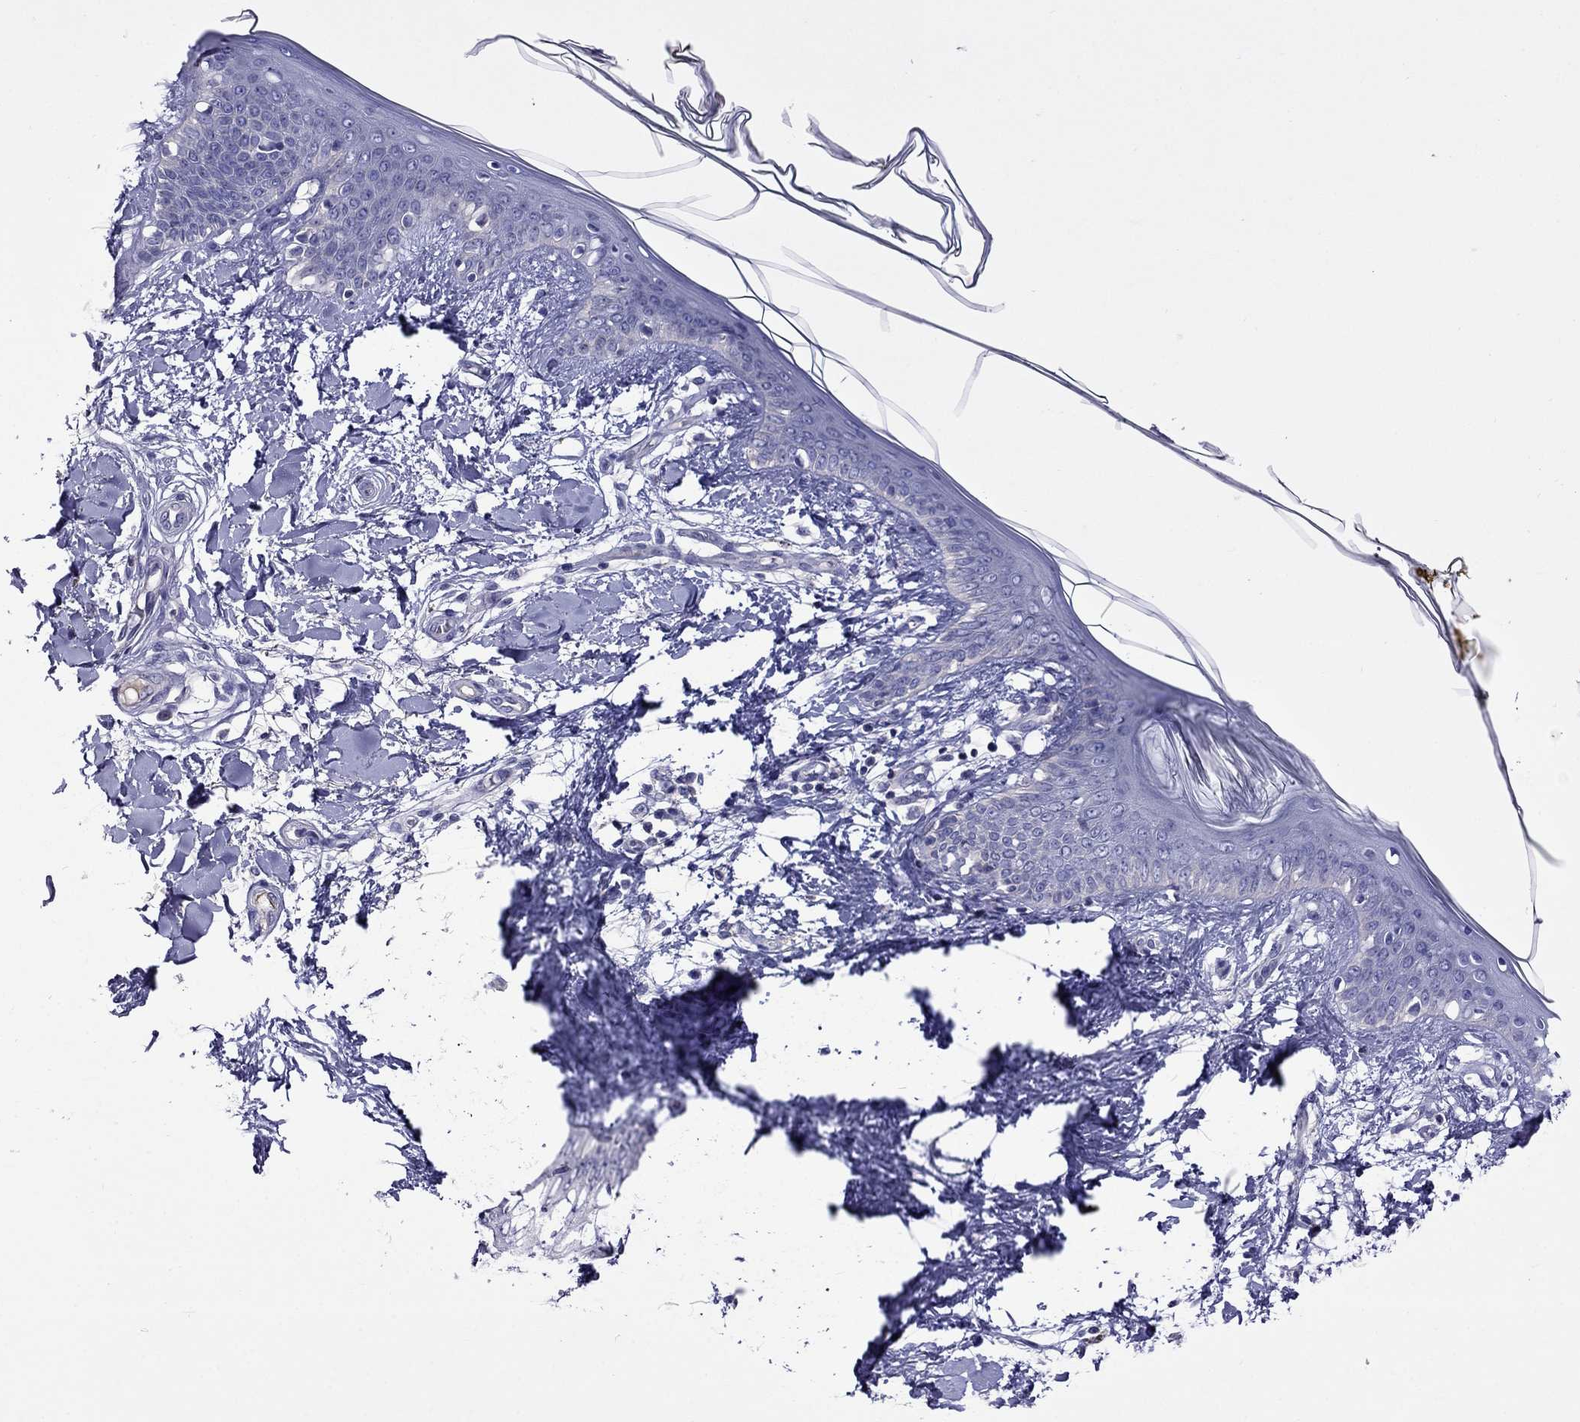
{"staining": {"intensity": "negative", "quantity": "none", "location": "none"}, "tissue": "skin", "cell_type": "Fibroblasts", "image_type": "normal", "snomed": [{"axis": "morphology", "description": "Normal tissue, NOS"}, {"axis": "topography", "description": "Skin"}], "caption": "DAB (3,3'-diaminobenzidine) immunohistochemical staining of unremarkable human skin reveals no significant staining in fibroblasts. (Brightfield microscopy of DAB (3,3'-diaminobenzidine) immunohistochemistry at high magnification).", "gene": "STAR", "patient": {"sex": "female", "age": 34}}